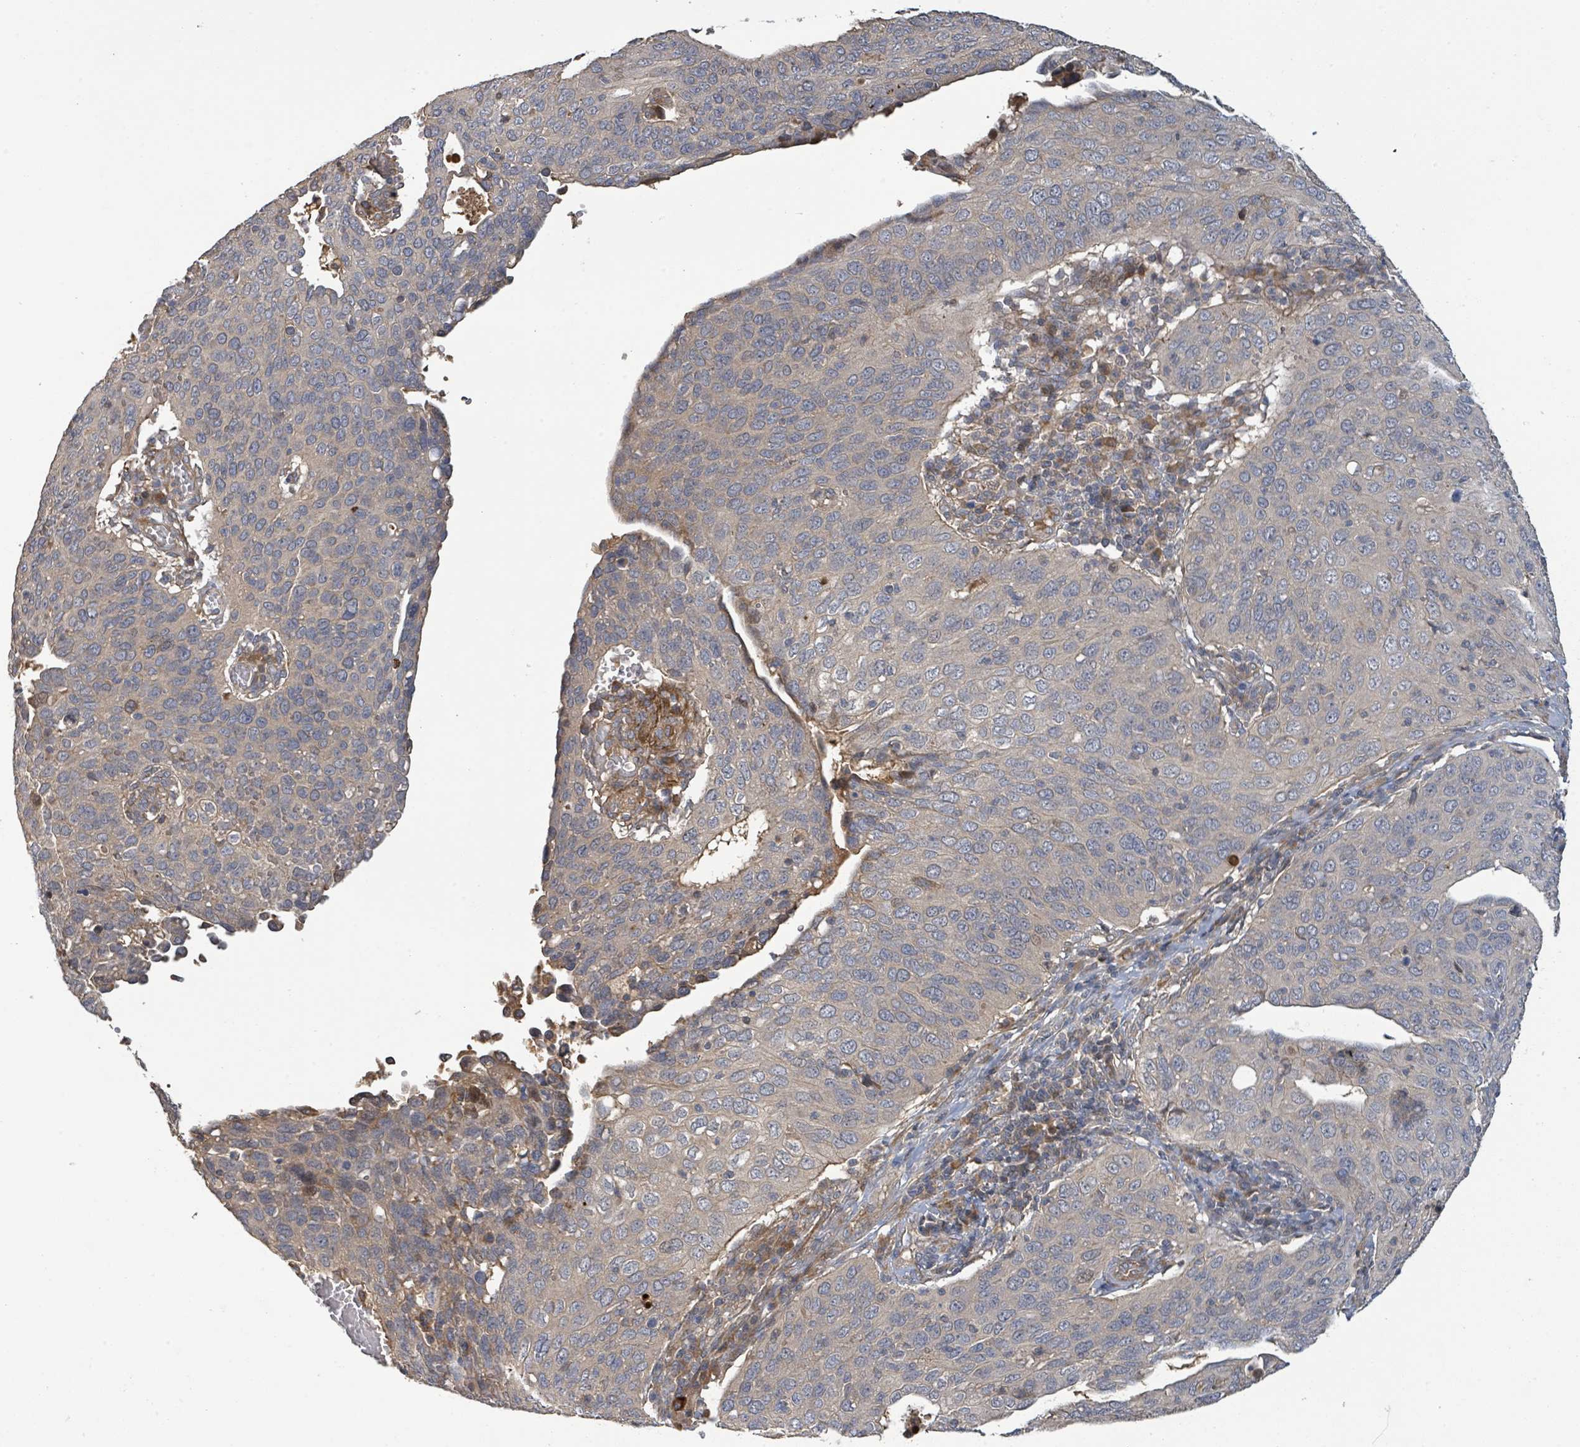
{"staining": {"intensity": "negative", "quantity": "none", "location": "none"}, "tissue": "cervical cancer", "cell_type": "Tumor cells", "image_type": "cancer", "snomed": [{"axis": "morphology", "description": "Squamous cell carcinoma, NOS"}, {"axis": "topography", "description": "Cervix"}], "caption": "The immunohistochemistry (IHC) histopathology image has no significant expression in tumor cells of cervical squamous cell carcinoma tissue.", "gene": "STARD4", "patient": {"sex": "female", "age": 36}}